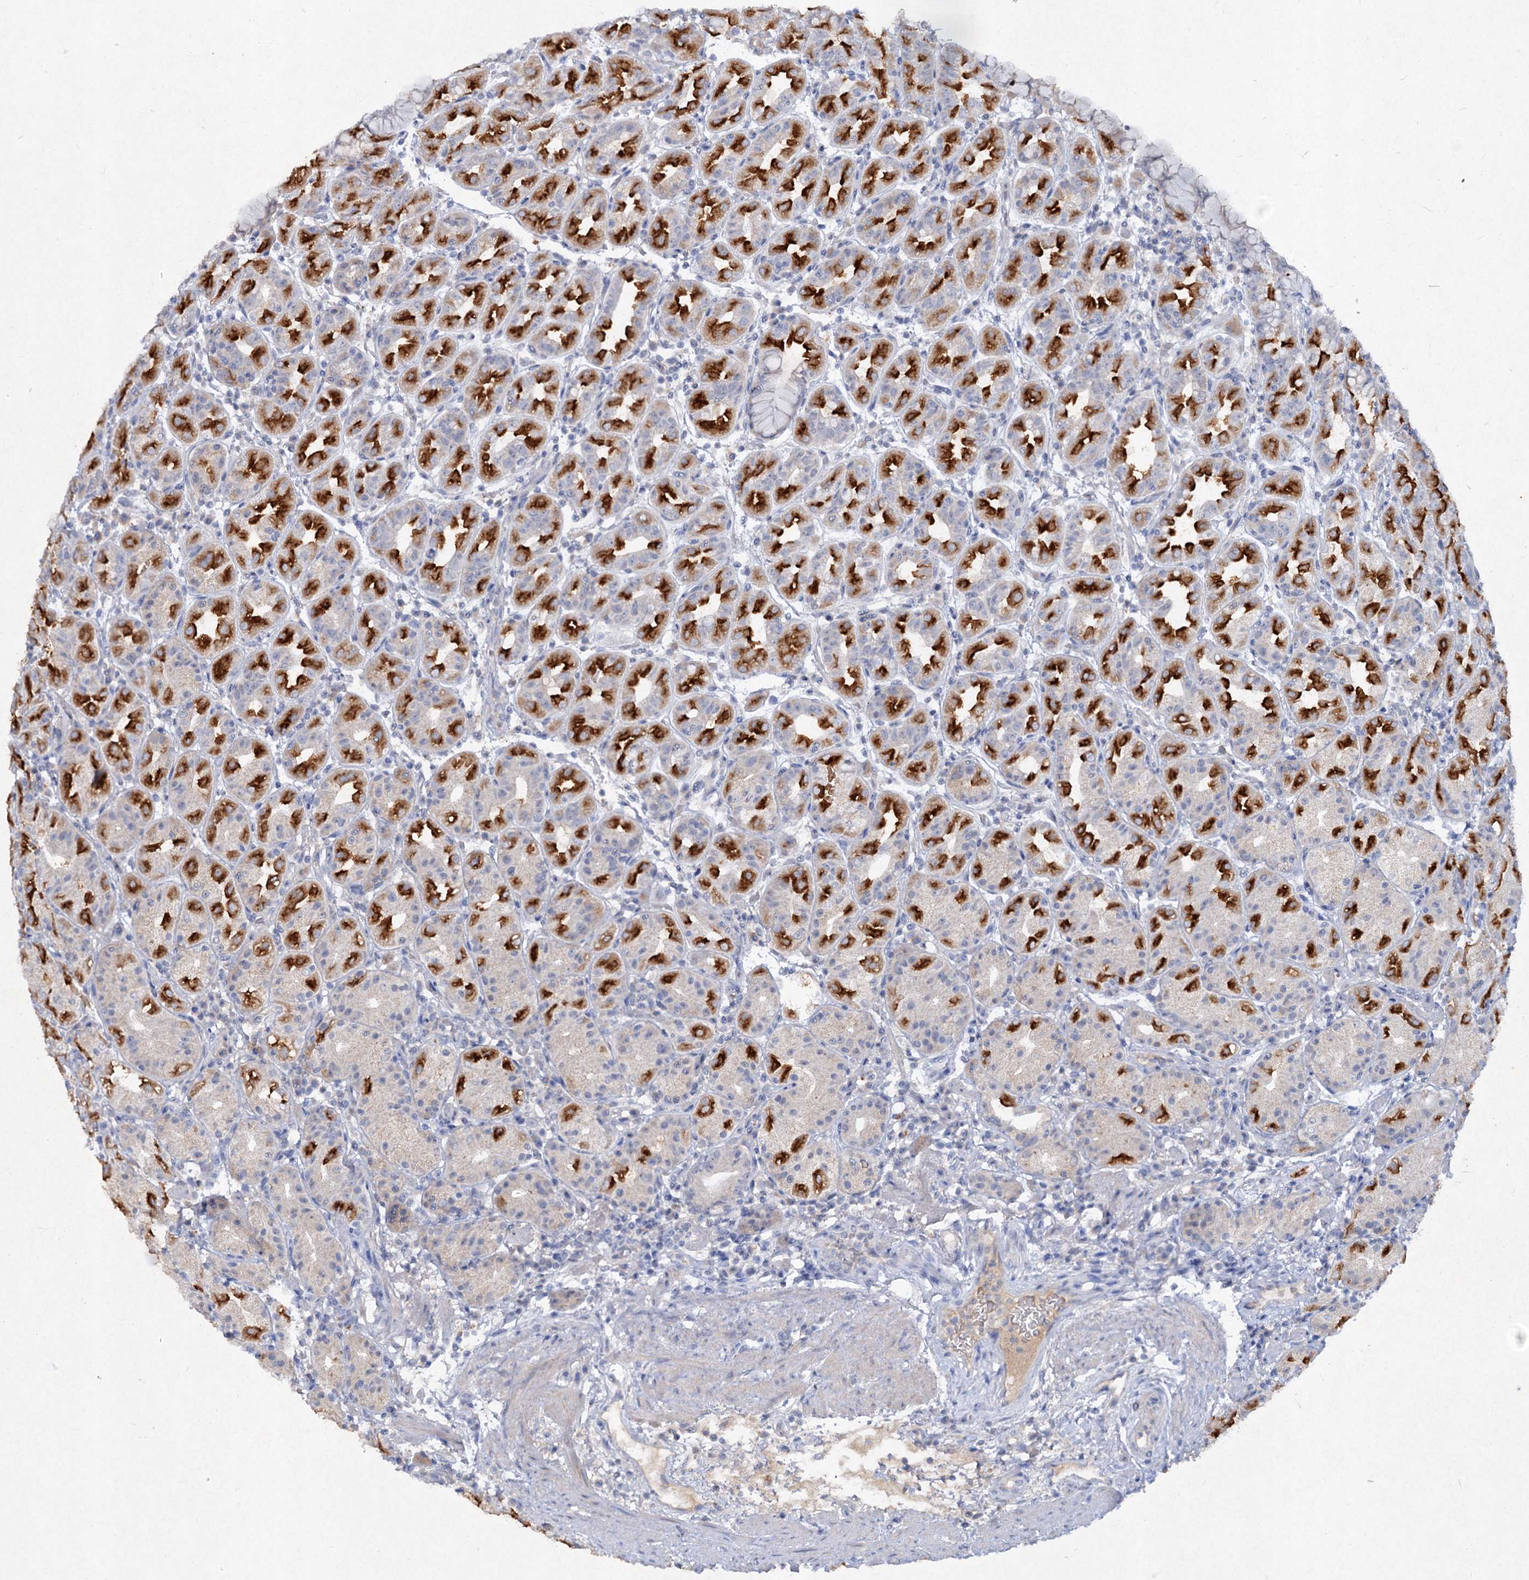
{"staining": {"intensity": "strong", "quantity": "25%-75%", "location": "cytoplasmic/membranous"}, "tissue": "stomach", "cell_type": "Glandular cells", "image_type": "normal", "snomed": [{"axis": "morphology", "description": "Normal tissue, NOS"}, {"axis": "topography", "description": "Stomach"}], "caption": "Brown immunohistochemical staining in benign stomach exhibits strong cytoplasmic/membranous positivity in approximately 25%-75% of glandular cells.", "gene": "ATP4A", "patient": {"sex": "female", "age": 79}}